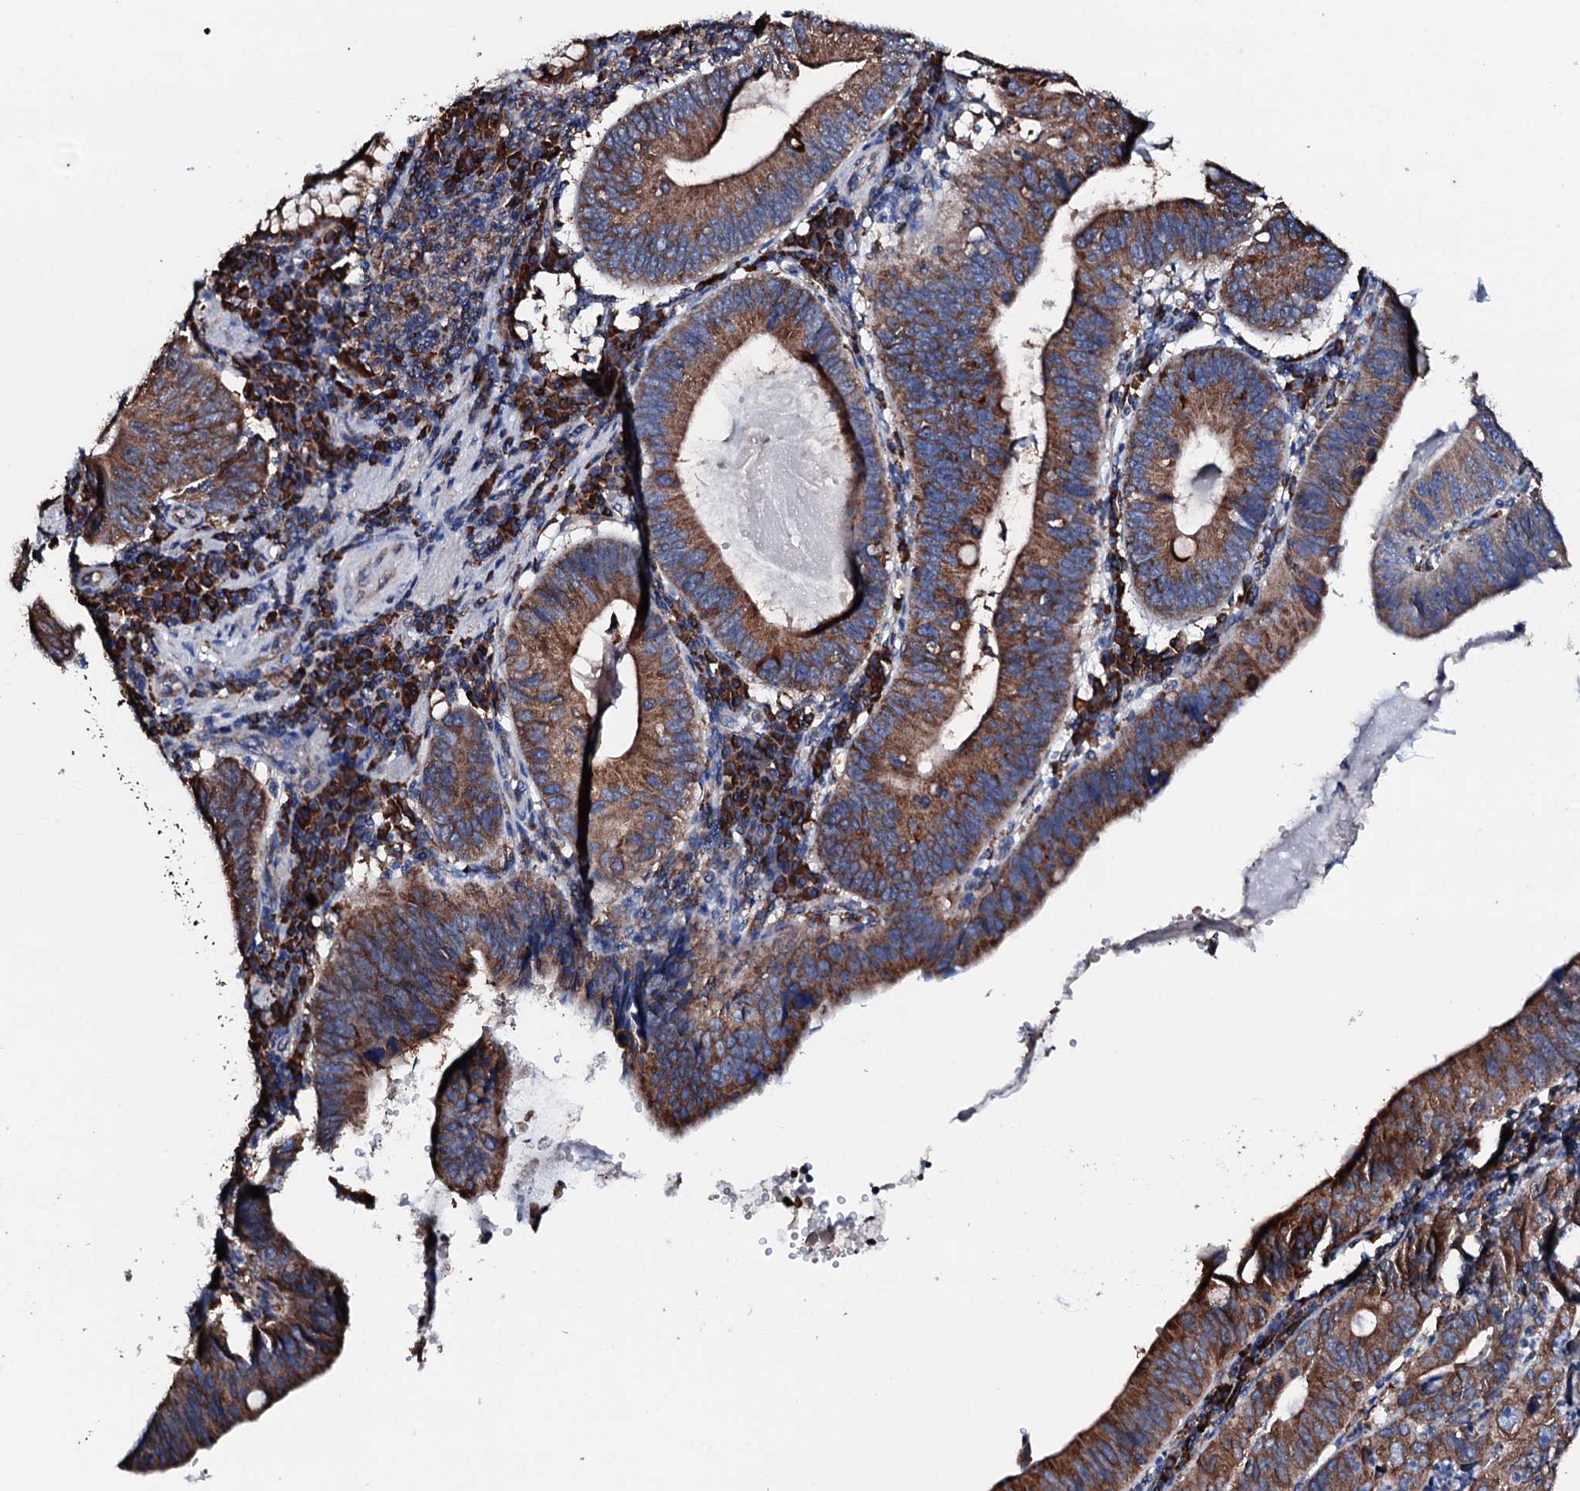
{"staining": {"intensity": "strong", "quantity": ">75%", "location": "cytoplasmic/membranous"}, "tissue": "stomach cancer", "cell_type": "Tumor cells", "image_type": "cancer", "snomed": [{"axis": "morphology", "description": "Adenocarcinoma, NOS"}, {"axis": "topography", "description": "Stomach"}], "caption": "Approximately >75% of tumor cells in human stomach adenocarcinoma show strong cytoplasmic/membranous protein expression as visualized by brown immunohistochemical staining.", "gene": "AMDHD1", "patient": {"sex": "male", "age": 59}}